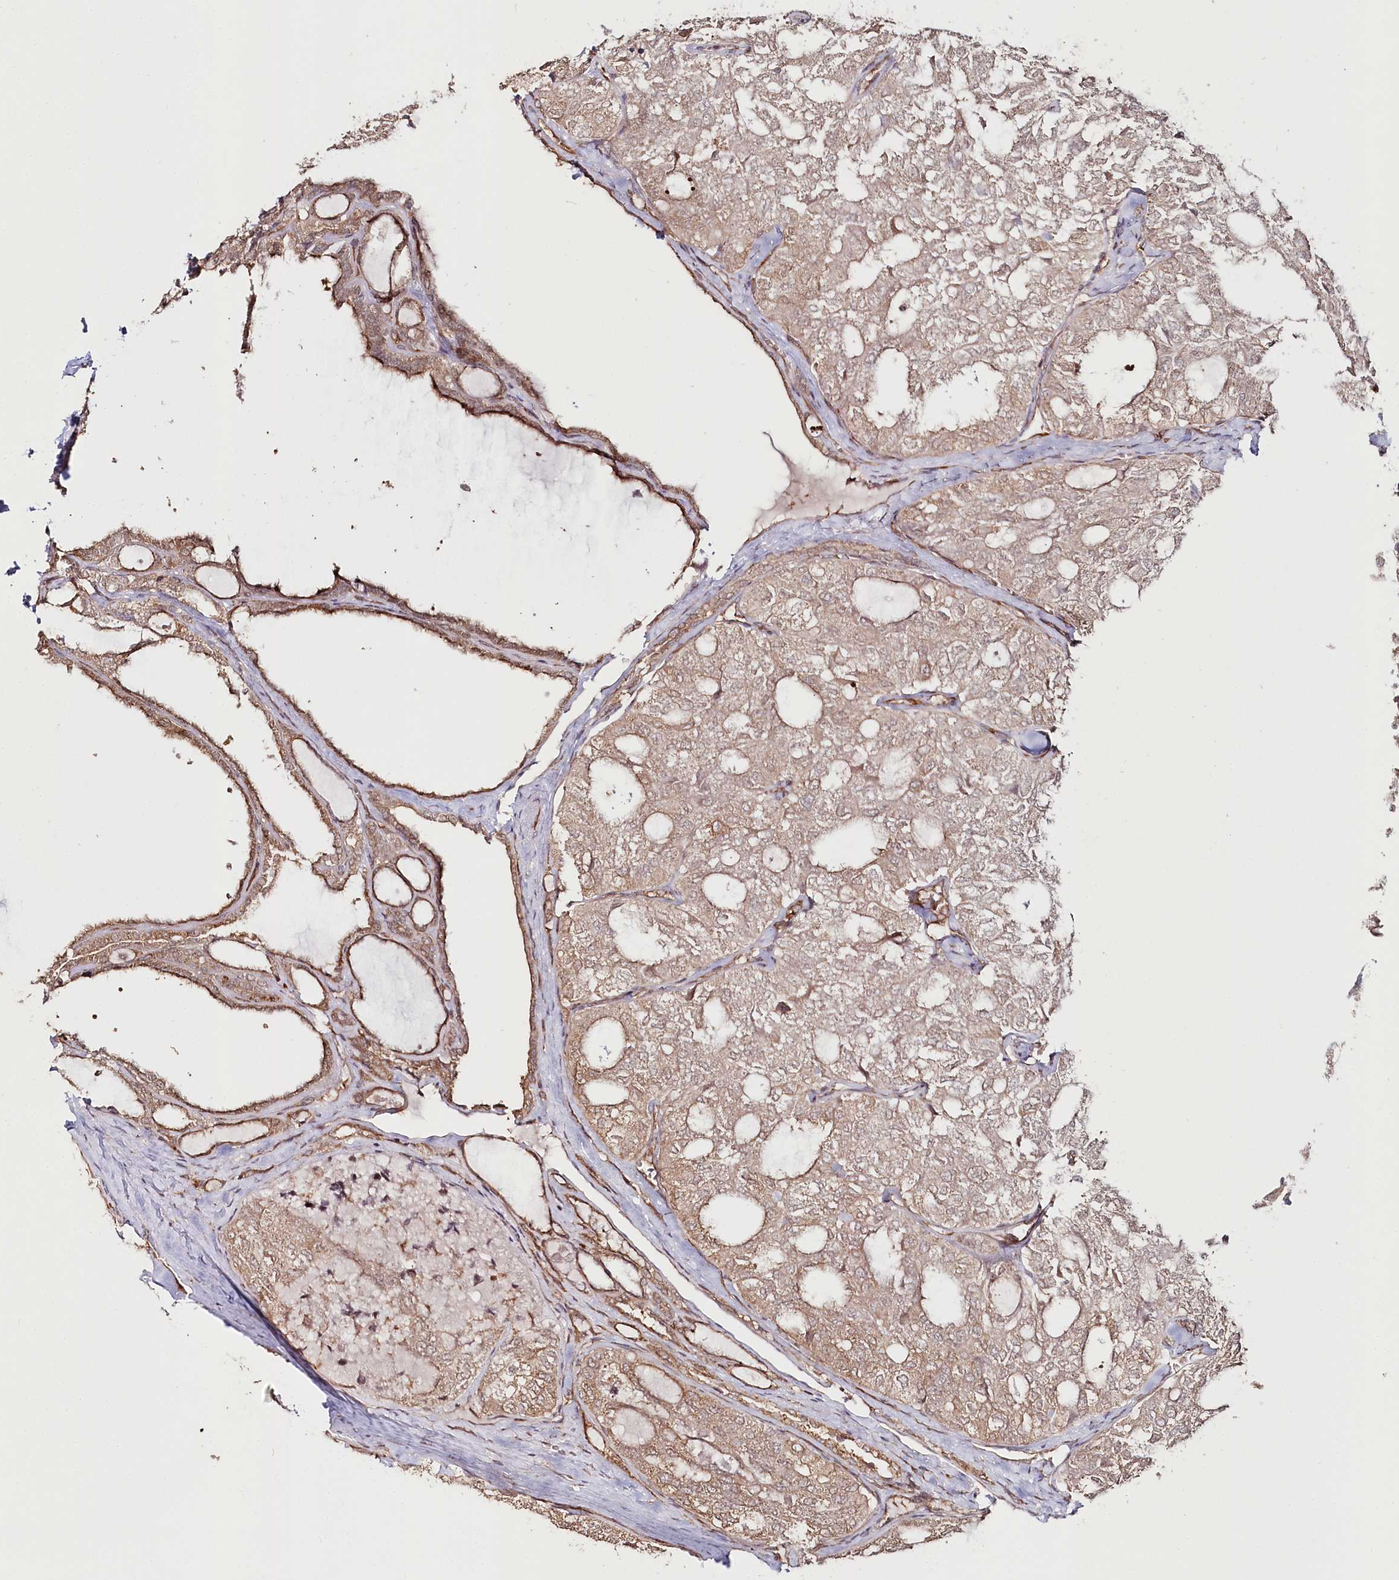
{"staining": {"intensity": "weak", "quantity": ">75%", "location": "cytoplasmic/membranous"}, "tissue": "thyroid cancer", "cell_type": "Tumor cells", "image_type": "cancer", "snomed": [{"axis": "morphology", "description": "Follicular adenoma carcinoma, NOS"}, {"axis": "topography", "description": "Thyroid gland"}], "caption": "Human follicular adenoma carcinoma (thyroid) stained with a protein marker shows weak staining in tumor cells.", "gene": "OTUD4", "patient": {"sex": "male", "age": 75}}